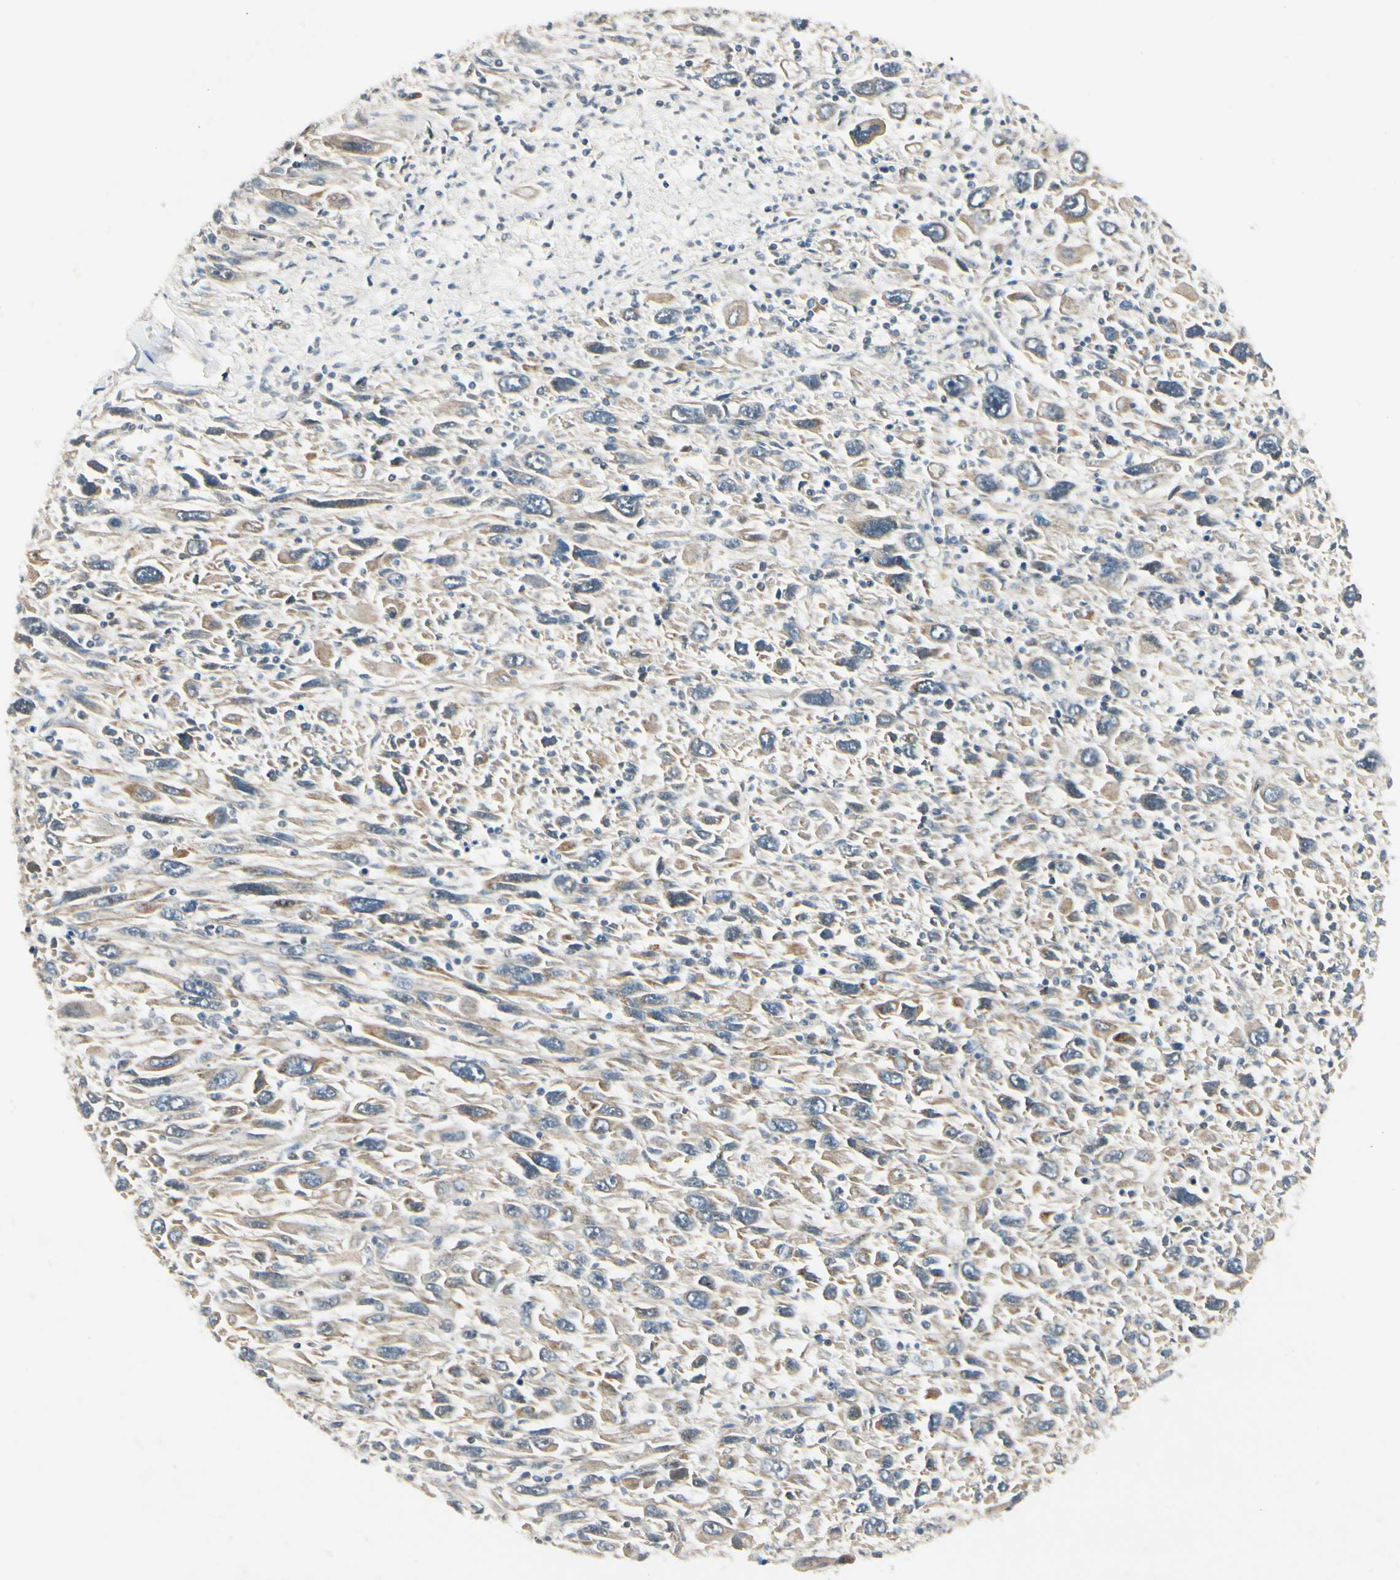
{"staining": {"intensity": "weak", "quantity": ">75%", "location": "cytoplasmic/membranous"}, "tissue": "melanoma", "cell_type": "Tumor cells", "image_type": "cancer", "snomed": [{"axis": "morphology", "description": "Malignant melanoma, Metastatic site"}, {"axis": "topography", "description": "Skin"}], "caption": "Human melanoma stained for a protein (brown) shows weak cytoplasmic/membranous positive expression in about >75% of tumor cells.", "gene": "P4HA3", "patient": {"sex": "female", "age": 56}}